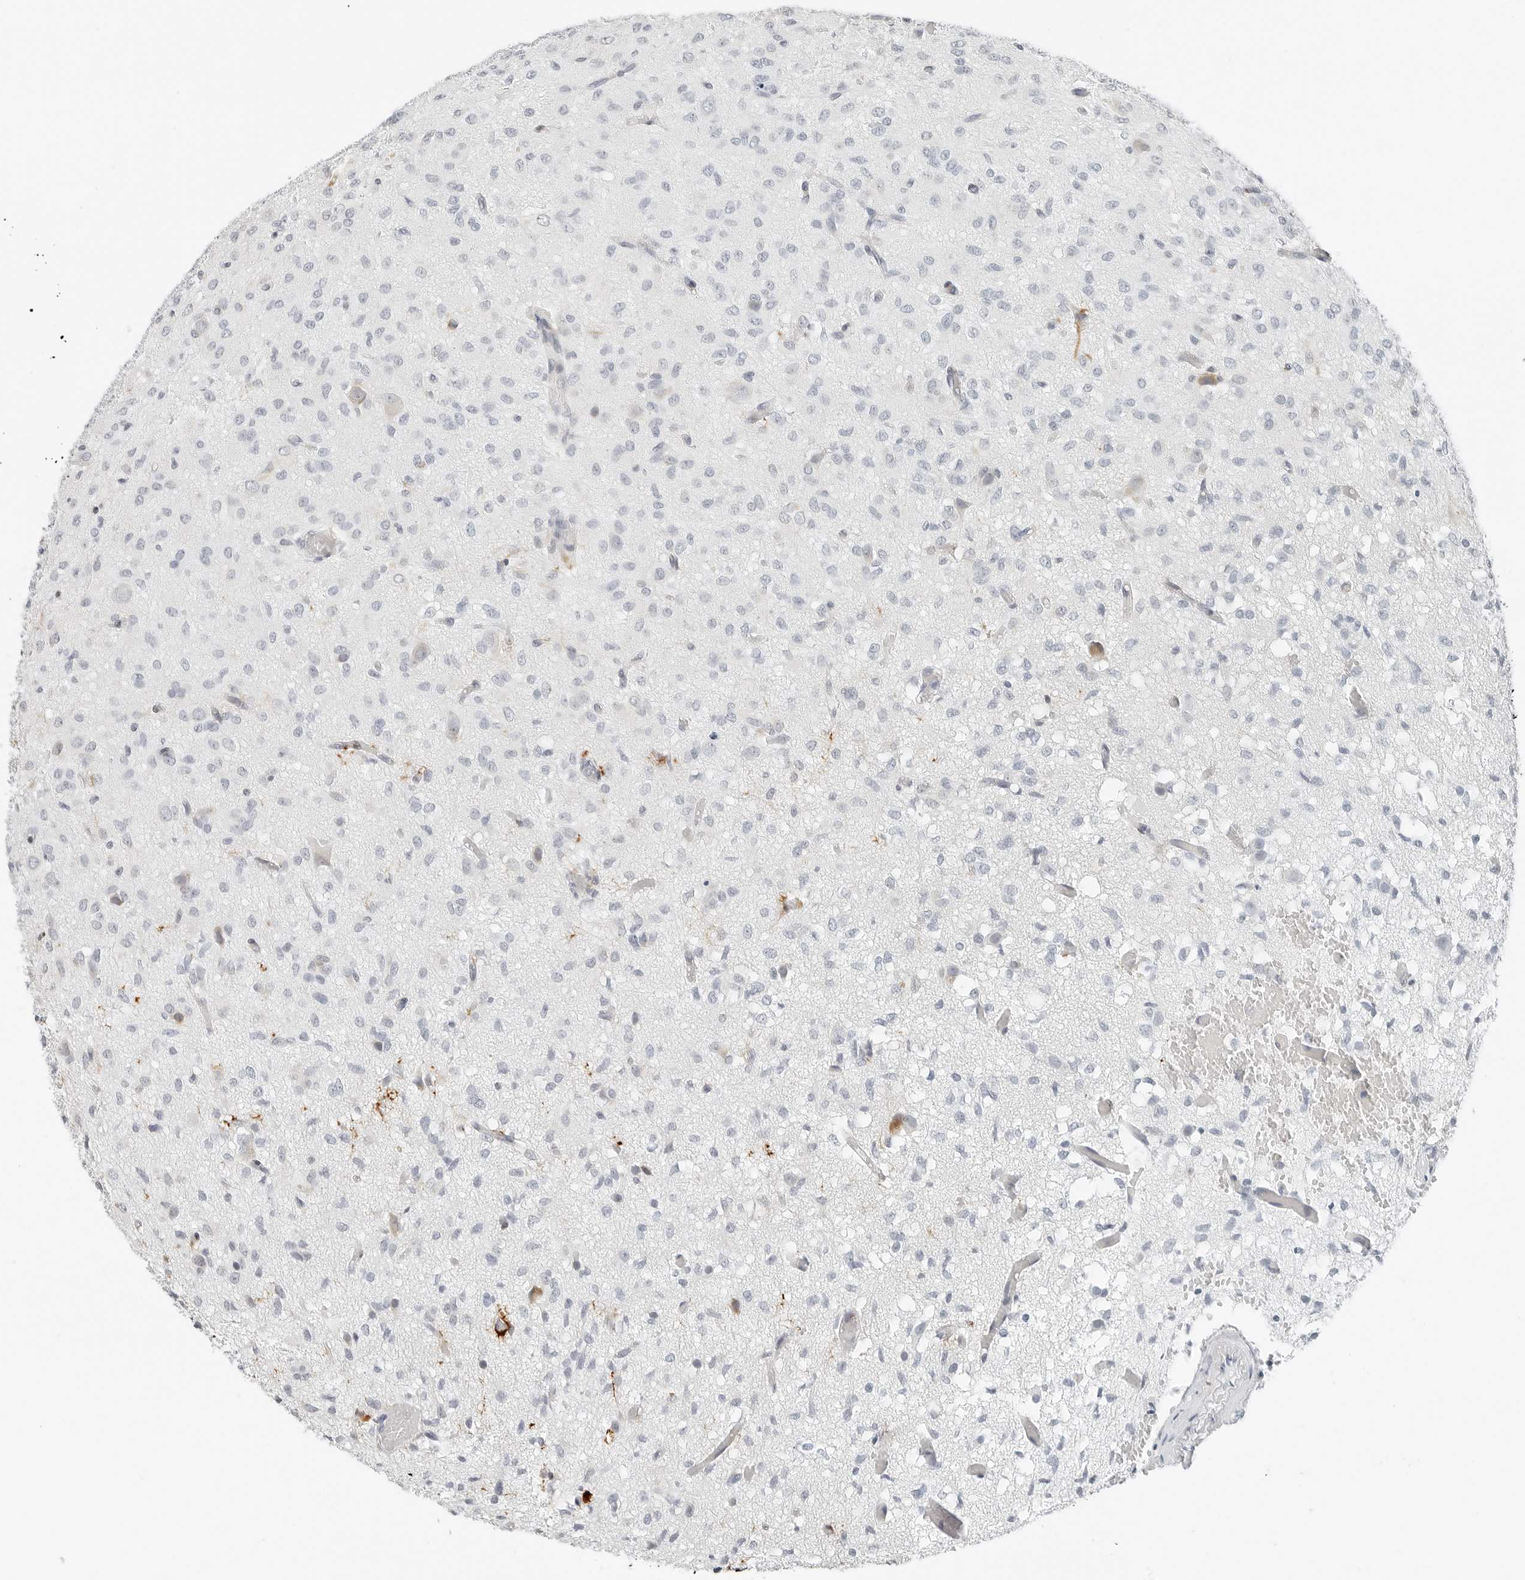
{"staining": {"intensity": "negative", "quantity": "none", "location": "none"}, "tissue": "glioma", "cell_type": "Tumor cells", "image_type": "cancer", "snomed": [{"axis": "morphology", "description": "Glioma, malignant, High grade"}, {"axis": "topography", "description": "Brain"}], "caption": "Histopathology image shows no significant protein positivity in tumor cells of glioma.", "gene": "P4HA2", "patient": {"sex": "female", "age": 59}}